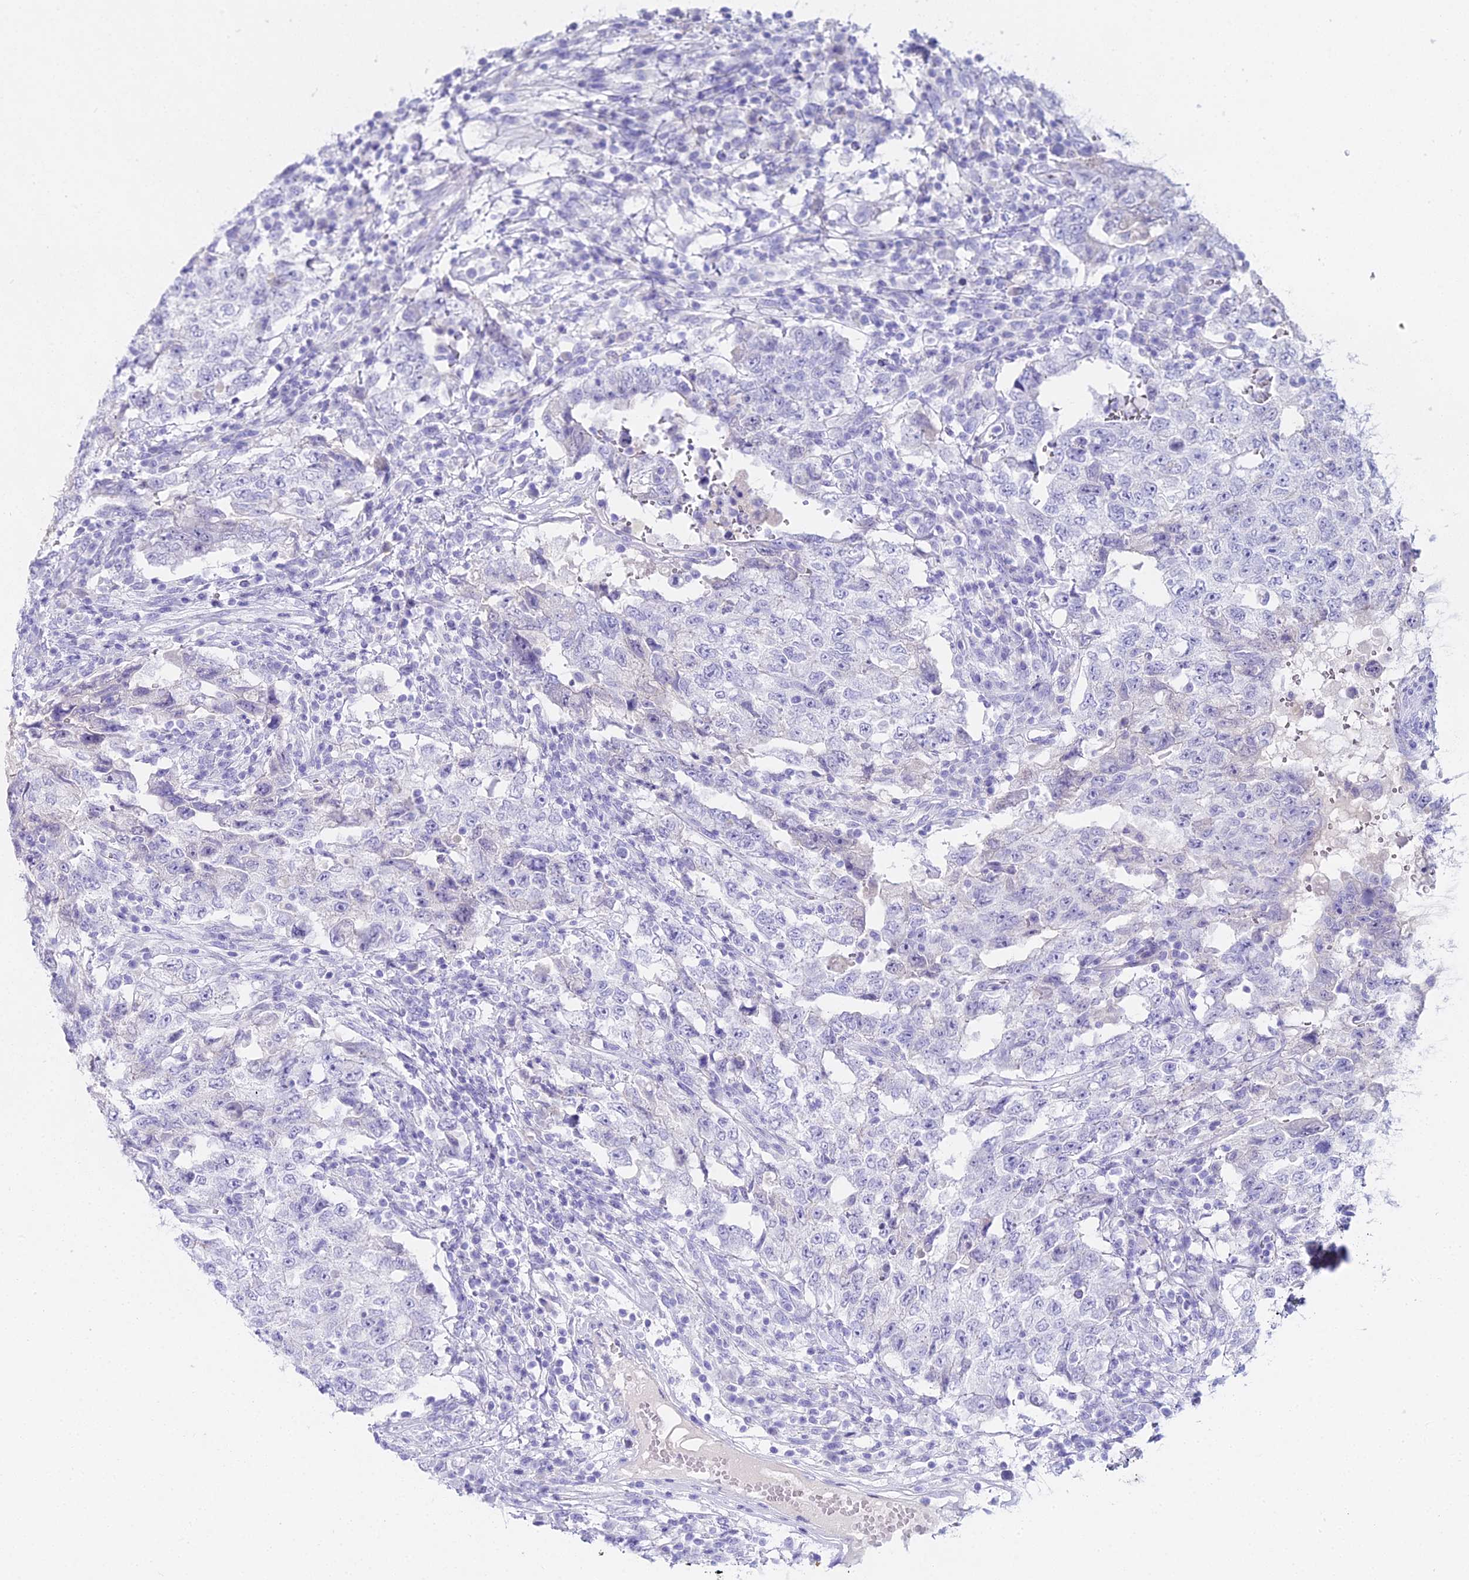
{"staining": {"intensity": "negative", "quantity": "none", "location": "none"}, "tissue": "testis cancer", "cell_type": "Tumor cells", "image_type": "cancer", "snomed": [{"axis": "morphology", "description": "Carcinoma, Embryonal, NOS"}, {"axis": "topography", "description": "Testis"}], "caption": "Immunohistochemical staining of testis cancer (embryonal carcinoma) shows no significant staining in tumor cells. The staining was performed using DAB to visualize the protein expression in brown, while the nuclei were stained in blue with hematoxylin (Magnification: 20x).", "gene": "CGB2", "patient": {"sex": "male", "age": 26}}